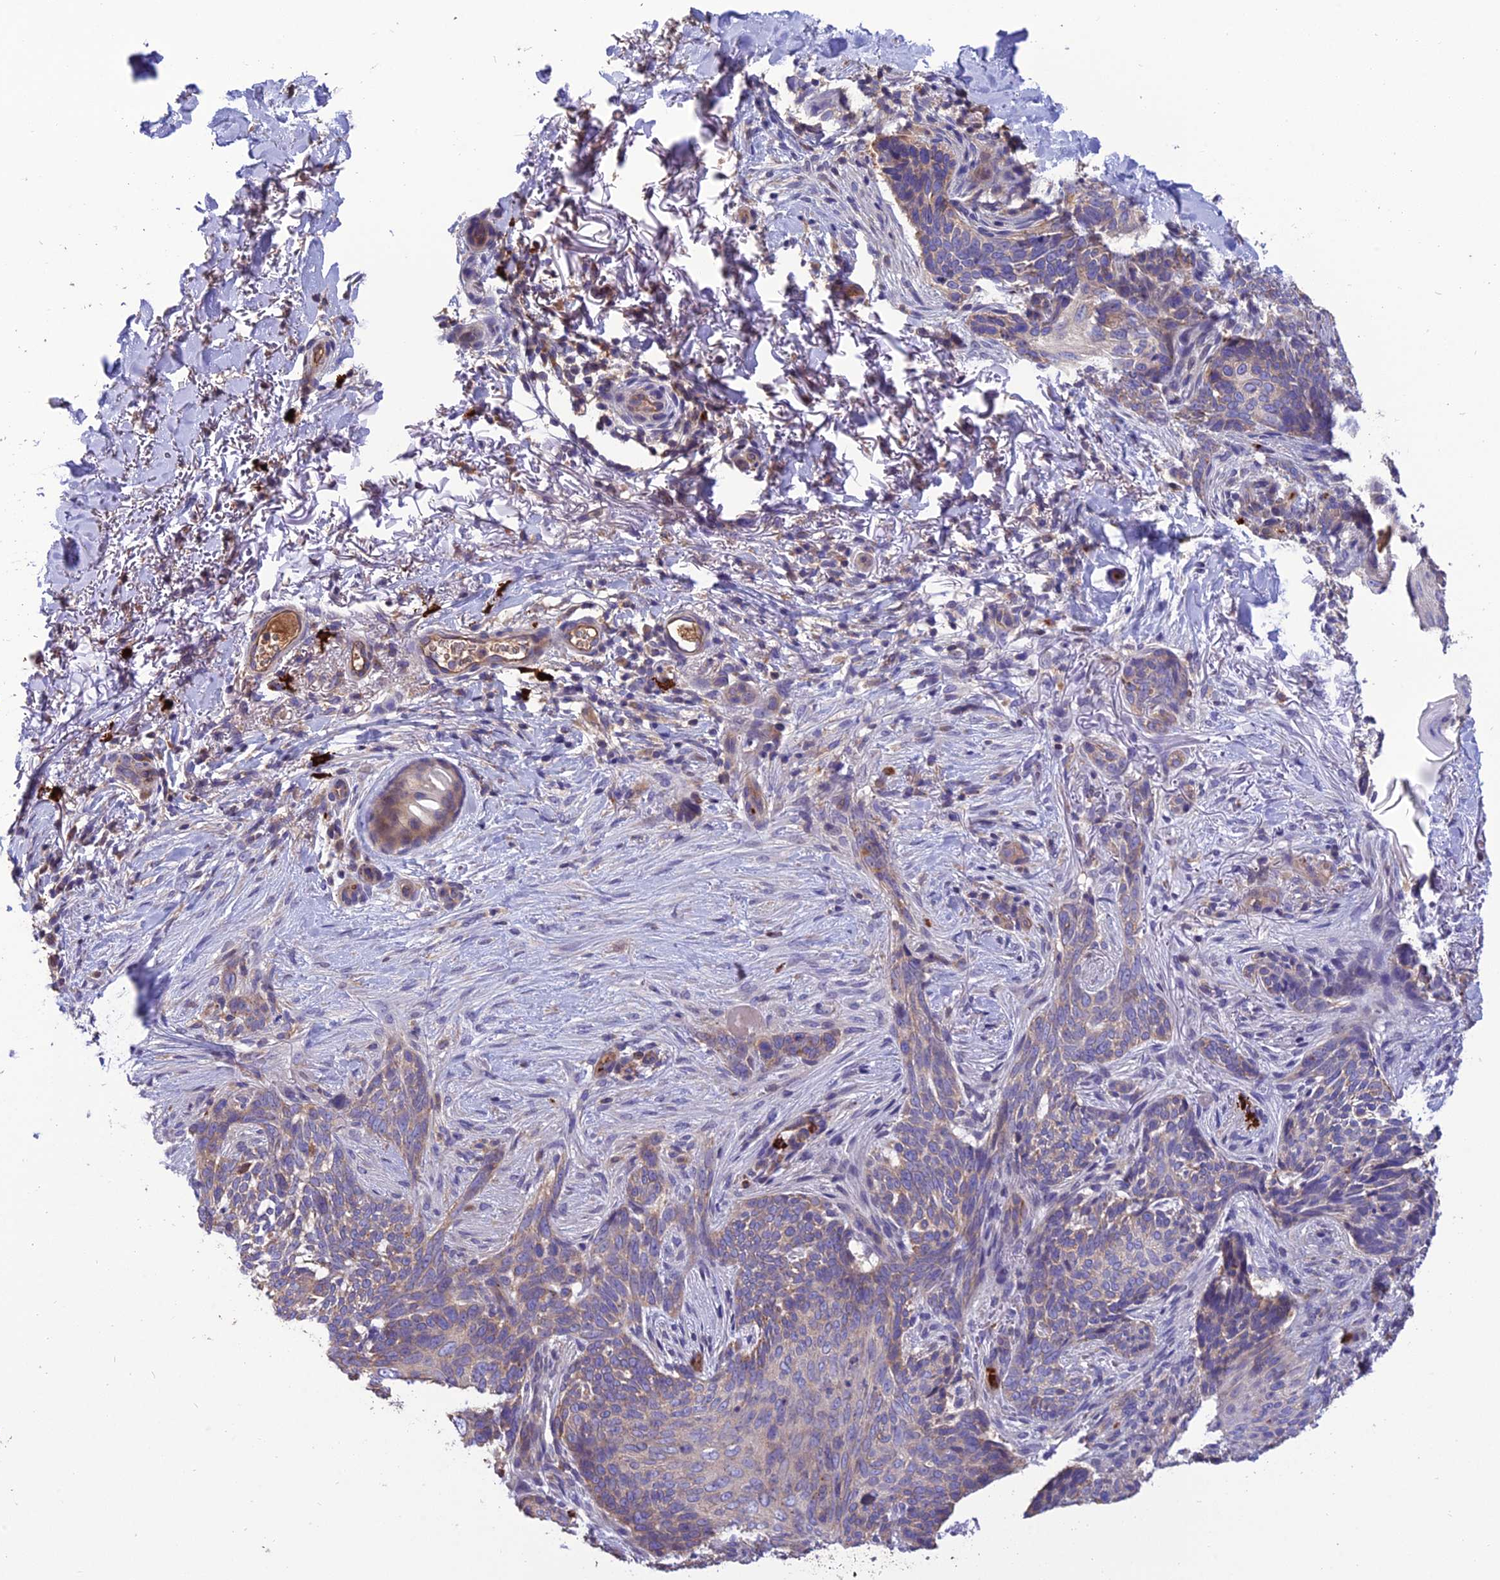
{"staining": {"intensity": "weak", "quantity": "25%-75%", "location": "cytoplasmic/membranous"}, "tissue": "skin cancer", "cell_type": "Tumor cells", "image_type": "cancer", "snomed": [{"axis": "morphology", "description": "Normal tissue, NOS"}, {"axis": "morphology", "description": "Basal cell carcinoma"}, {"axis": "topography", "description": "Skin"}], "caption": "High-magnification brightfield microscopy of skin cancer (basal cell carcinoma) stained with DAB (brown) and counterstained with hematoxylin (blue). tumor cells exhibit weak cytoplasmic/membranous expression is seen in approximately25%-75% of cells.", "gene": "MIOS", "patient": {"sex": "female", "age": 67}}